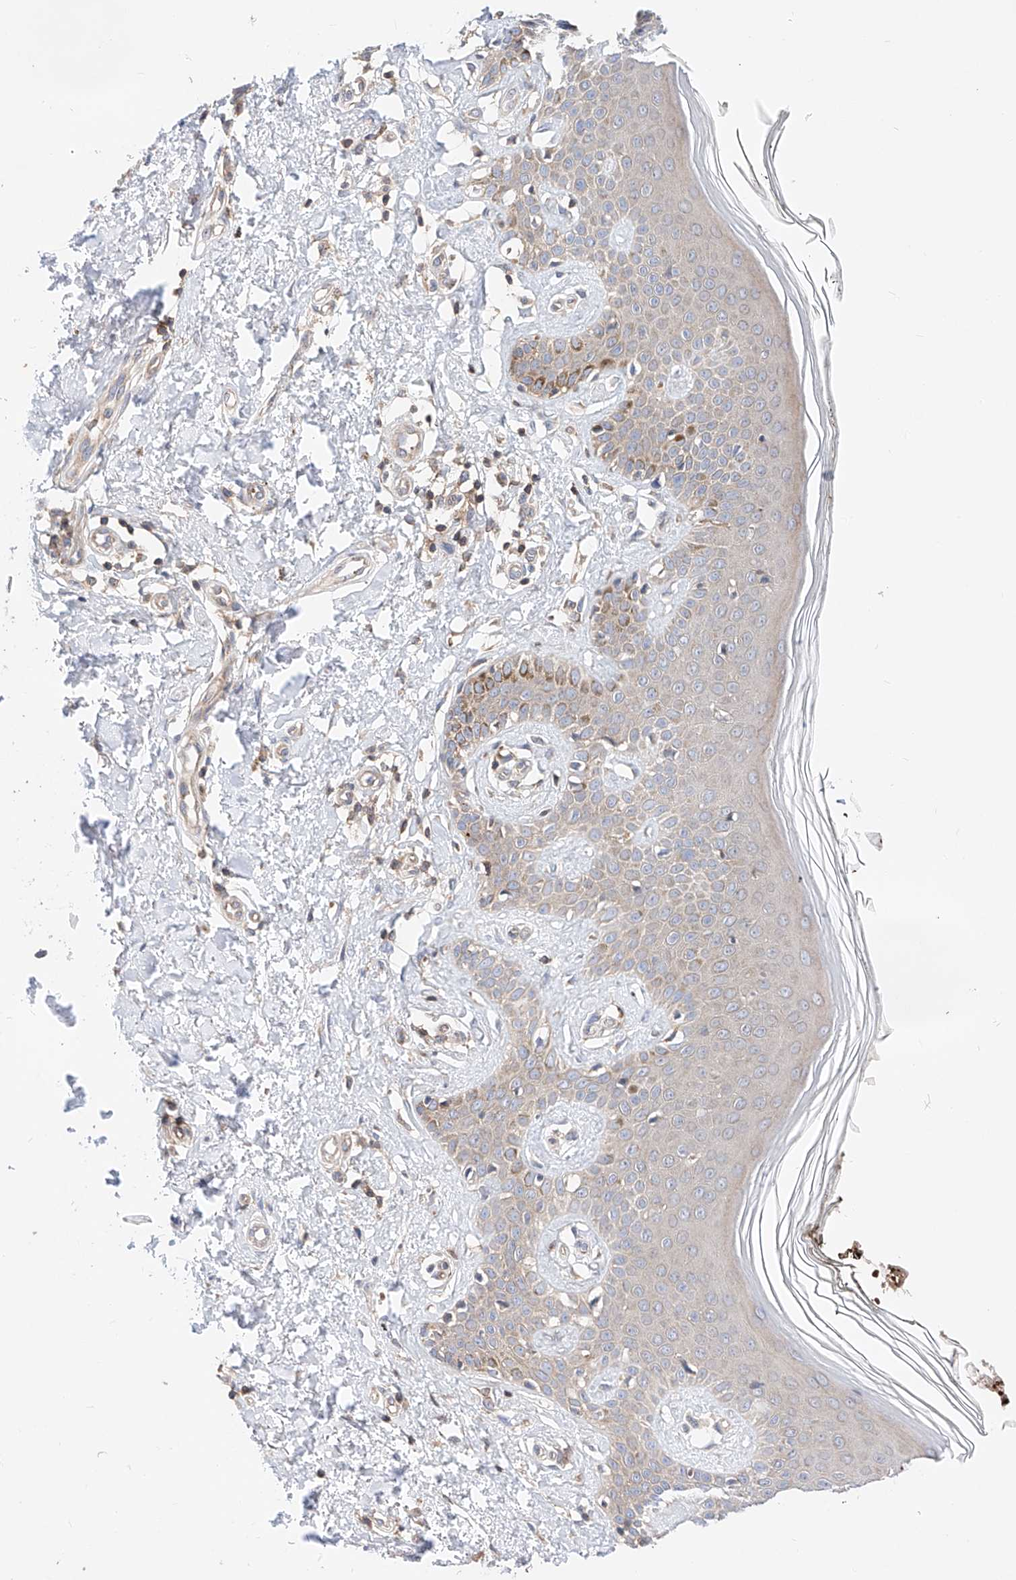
{"staining": {"intensity": "negative", "quantity": "none", "location": "none"}, "tissue": "skin", "cell_type": "Fibroblasts", "image_type": "normal", "snomed": [{"axis": "morphology", "description": "Normal tissue, NOS"}, {"axis": "topography", "description": "Skin"}], "caption": "This is an IHC image of normal skin. There is no staining in fibroblasts.", "gene": "NR1D1", "patient": {"sex": "female", "age": 64}}